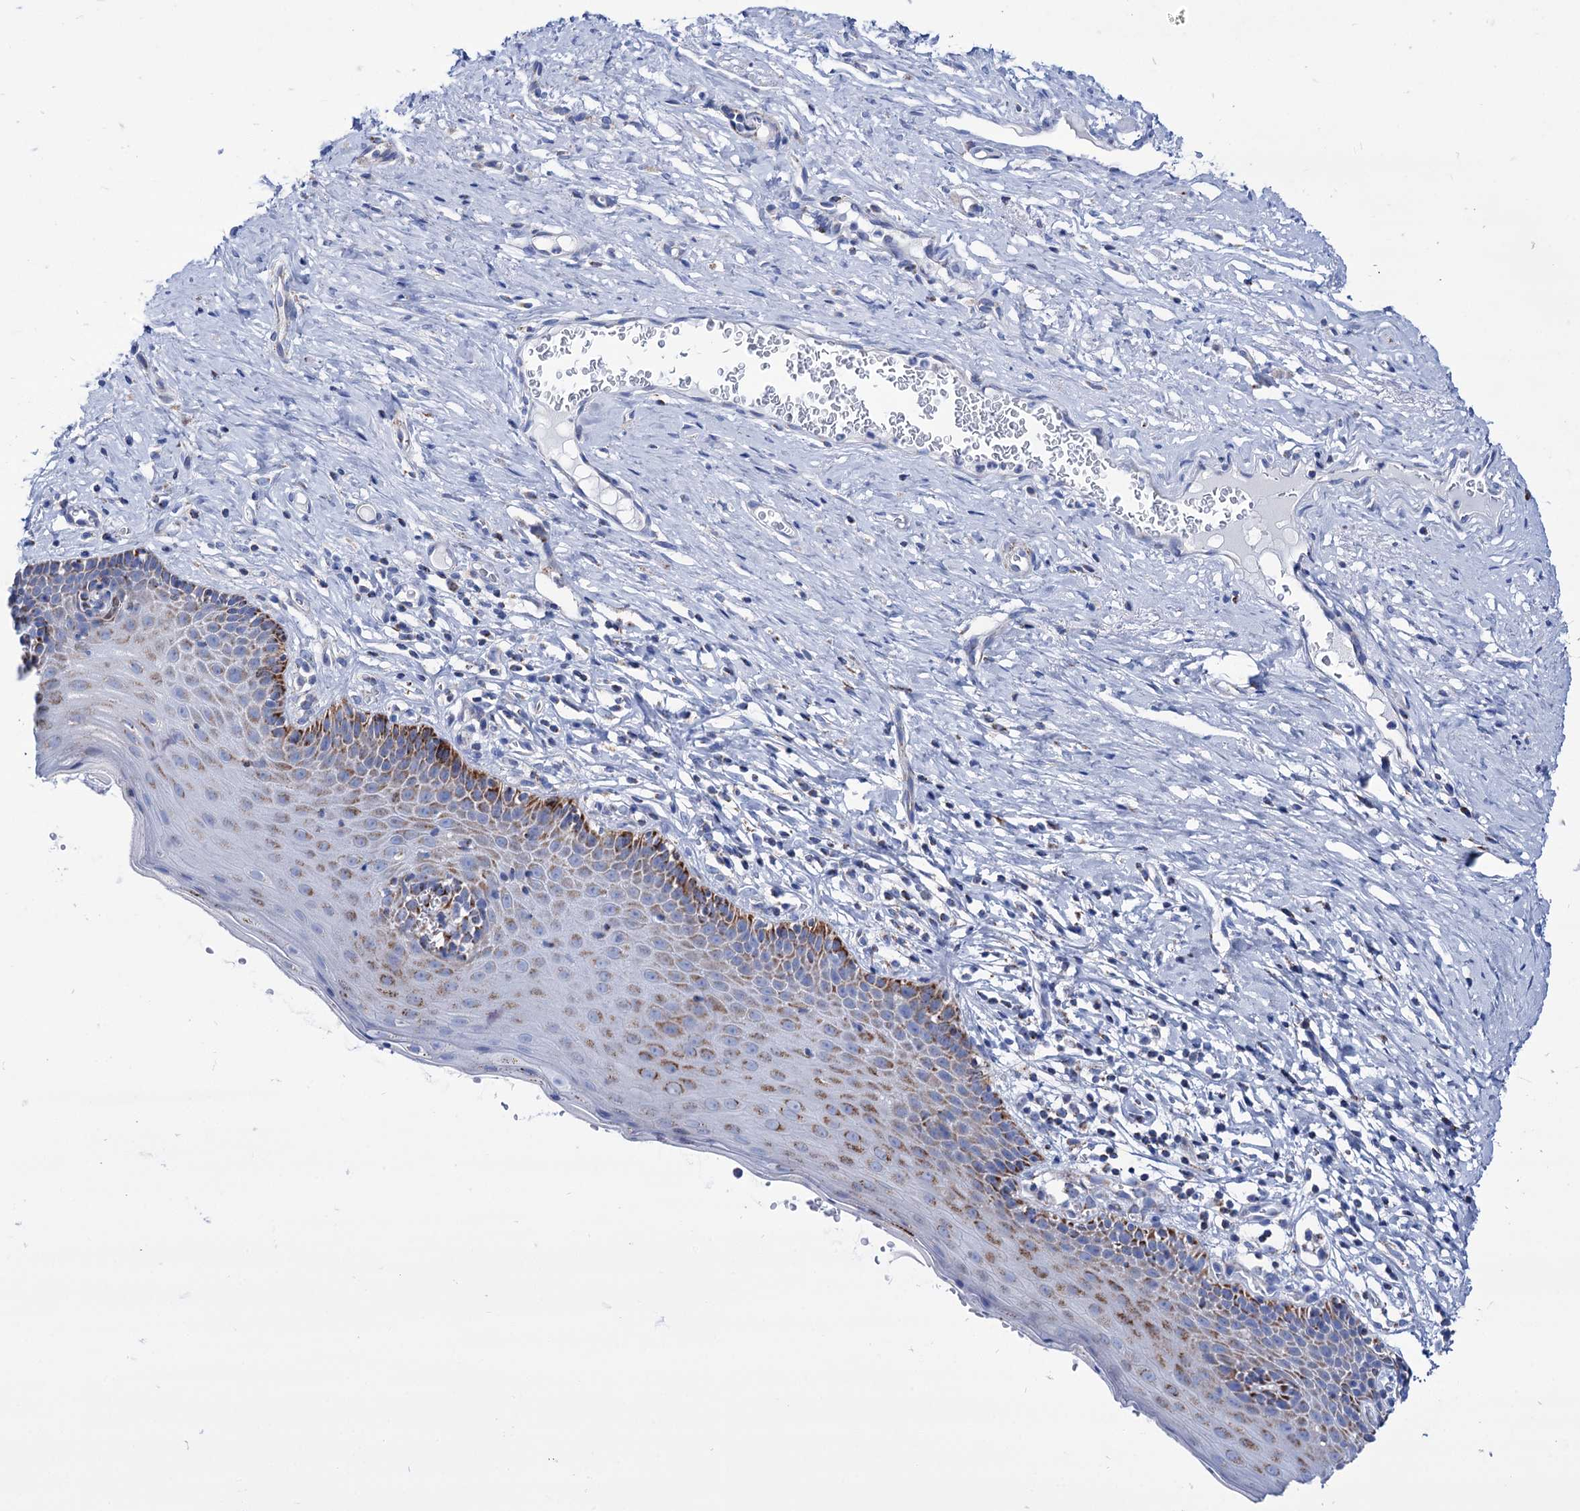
{"staining": {"intensity": "moderate", "quantity": "<25%", "location": "cytoplasmic/membranous"}, "tissue": "cervix", "cell_type": "Glandular cells", "image_type": "normal", "snomed": [{"axis": "morphology", "description": "Normal tissue, NOS"}, {"axis": "topography", "description": "Cervix"}], "caption": "Immunohistochemistry (DAB) staining of normal cervix reveals moderate cytoplasmic/membranous protein expression in approximately <25% of glandular cells.", "gene": "UBASH3B", "patient": {"sex": "female", "age": 42}}